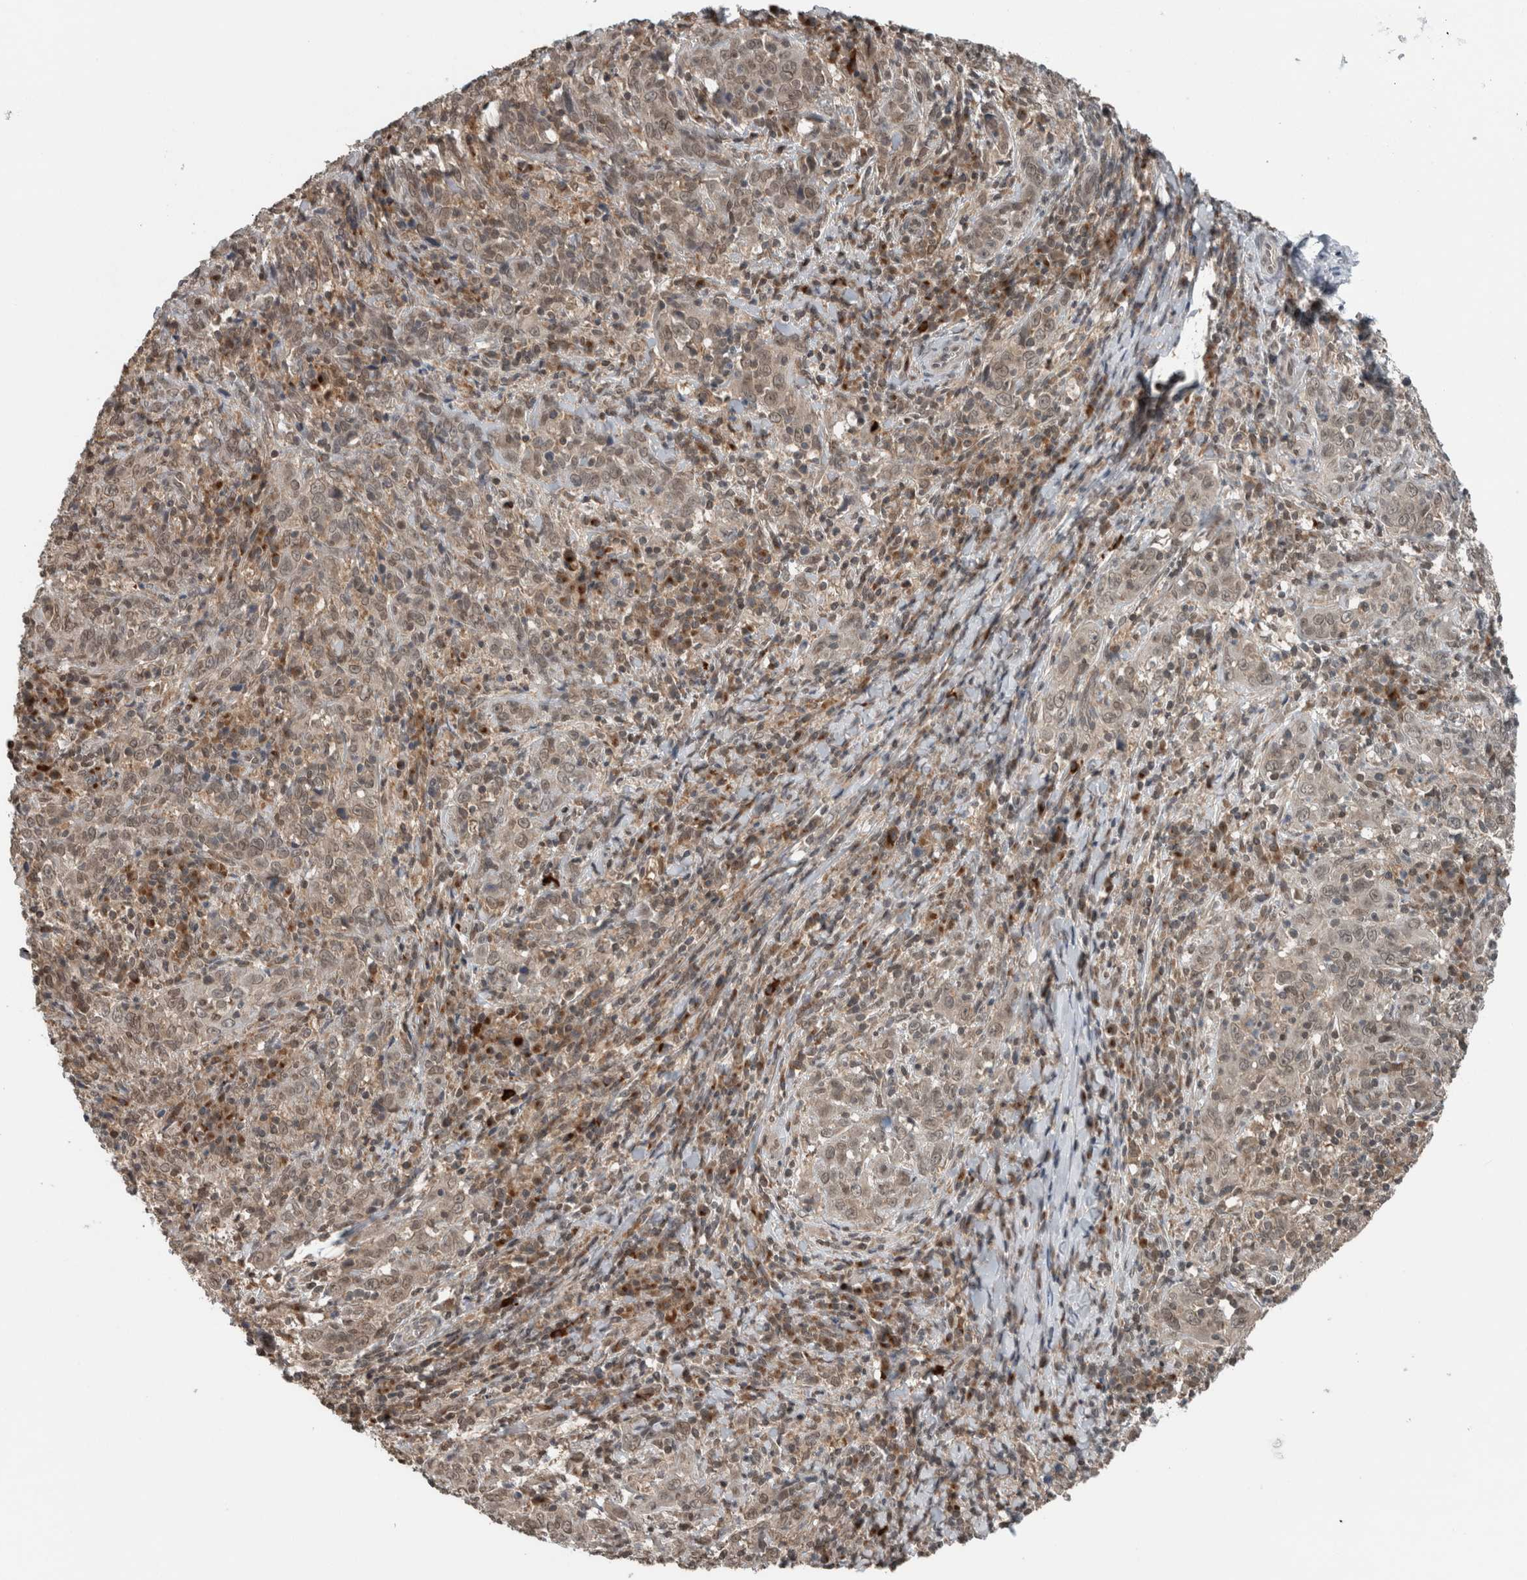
{"staining": {"intensity": "weak", "quantity": ">75%", "location": "cytoplasmic/membranous,nuclear"}, "tissue": "cervical cancer", "cell_type": "Tumor cells", "image_type": "cancer", "snomed": [{"axis": "morphology", "description": "Squamous cell carcinoma, NOS"}, {"axis": "topography", "description": "Cervix"}], "caption": "Cervical cancer (squamous cell carcinoma) stained with a brown dye demonstrates weak cytoplasmic/membranous and nuclear positive positivity in about >75% of tumor cells.", "gene": "SPAG7", "patient": {"sex": "female", "age": 46}}